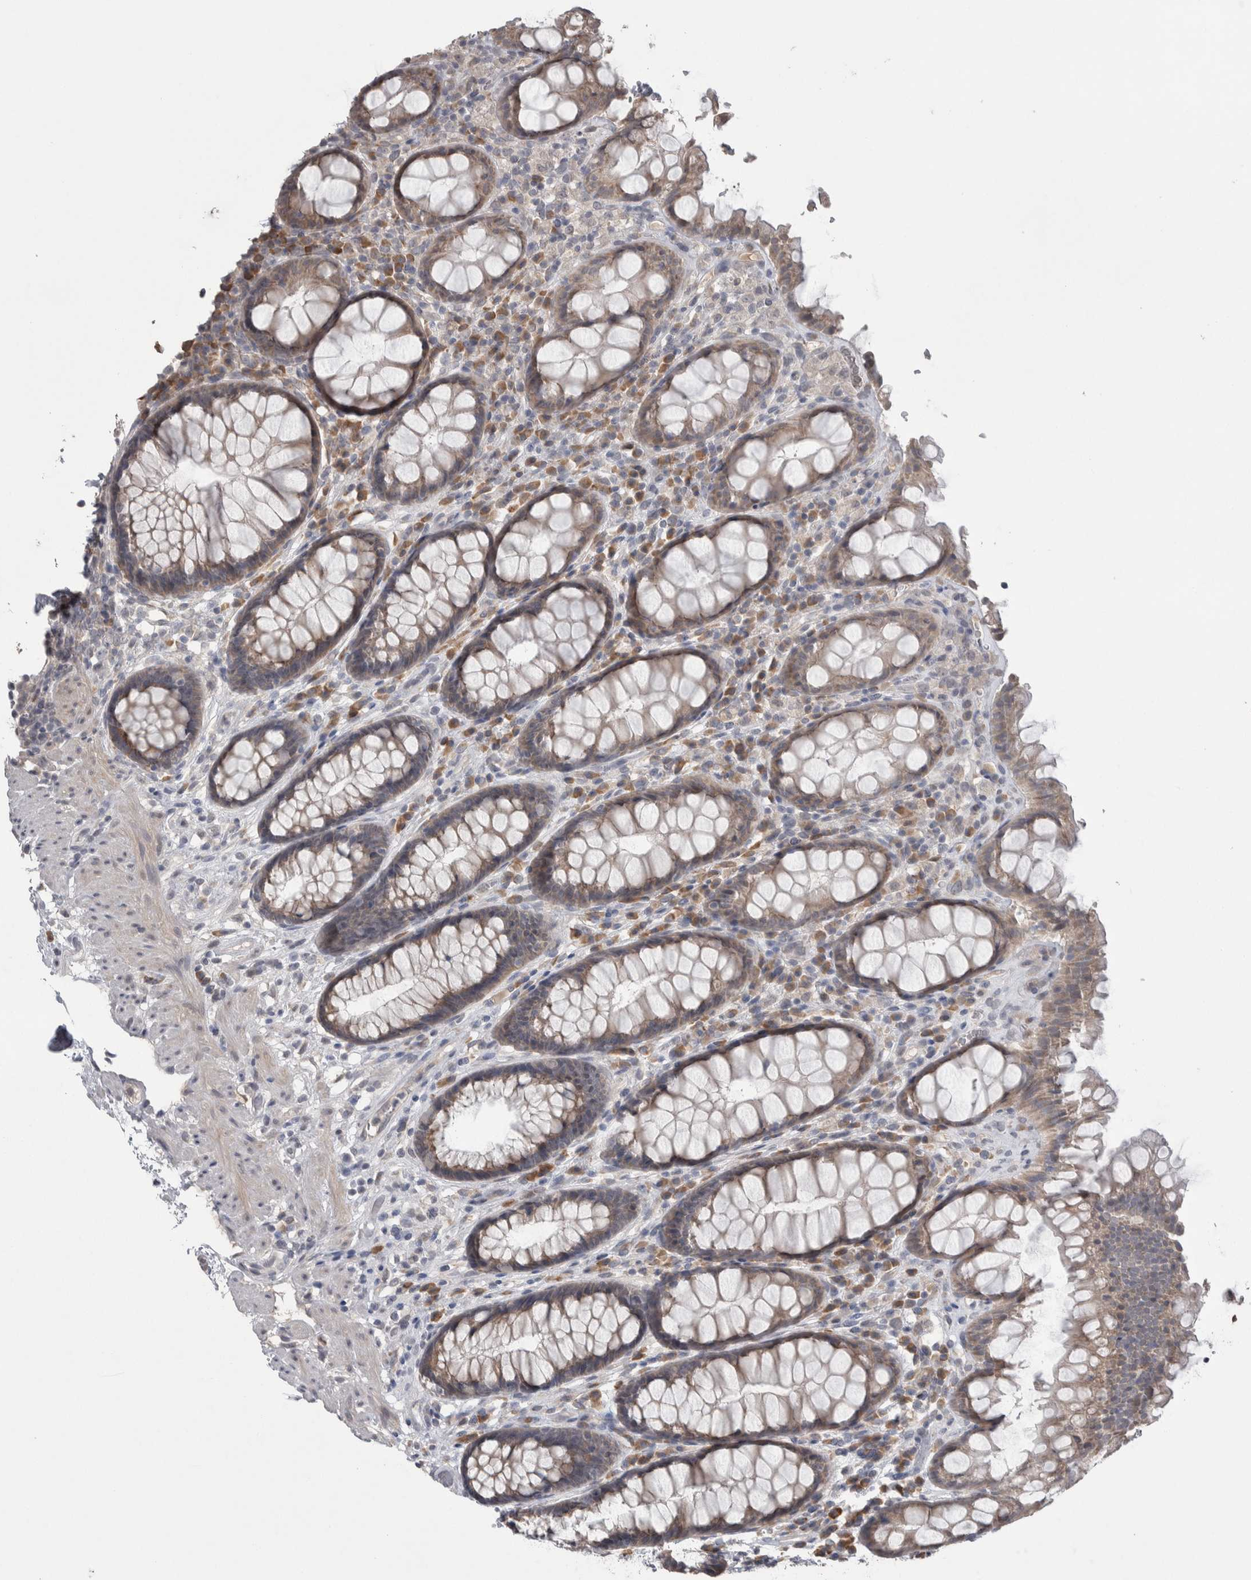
{"staining": {"intensity": "weak", "quantity": ">75%", "location": "cytoplasmic/membranous"}, "tissue": "rectum", "cell_type": "Glandular cells", "image_type": "normal", "snomed": [{"axis": "morphology", "description": "Normal tissue, NOS"}, {"axis": "topography", "description": "Rectum"}], "caption": "Immunohistochemistry (IHC) micrograph of unremarkable rectum stained for a protein (brown), which shows low levels of weak cytoplasmic/membranous expression in about >75% of glandular cells.", "gene": "CUL2", "patient": {"sex": "male", "age": 64}}